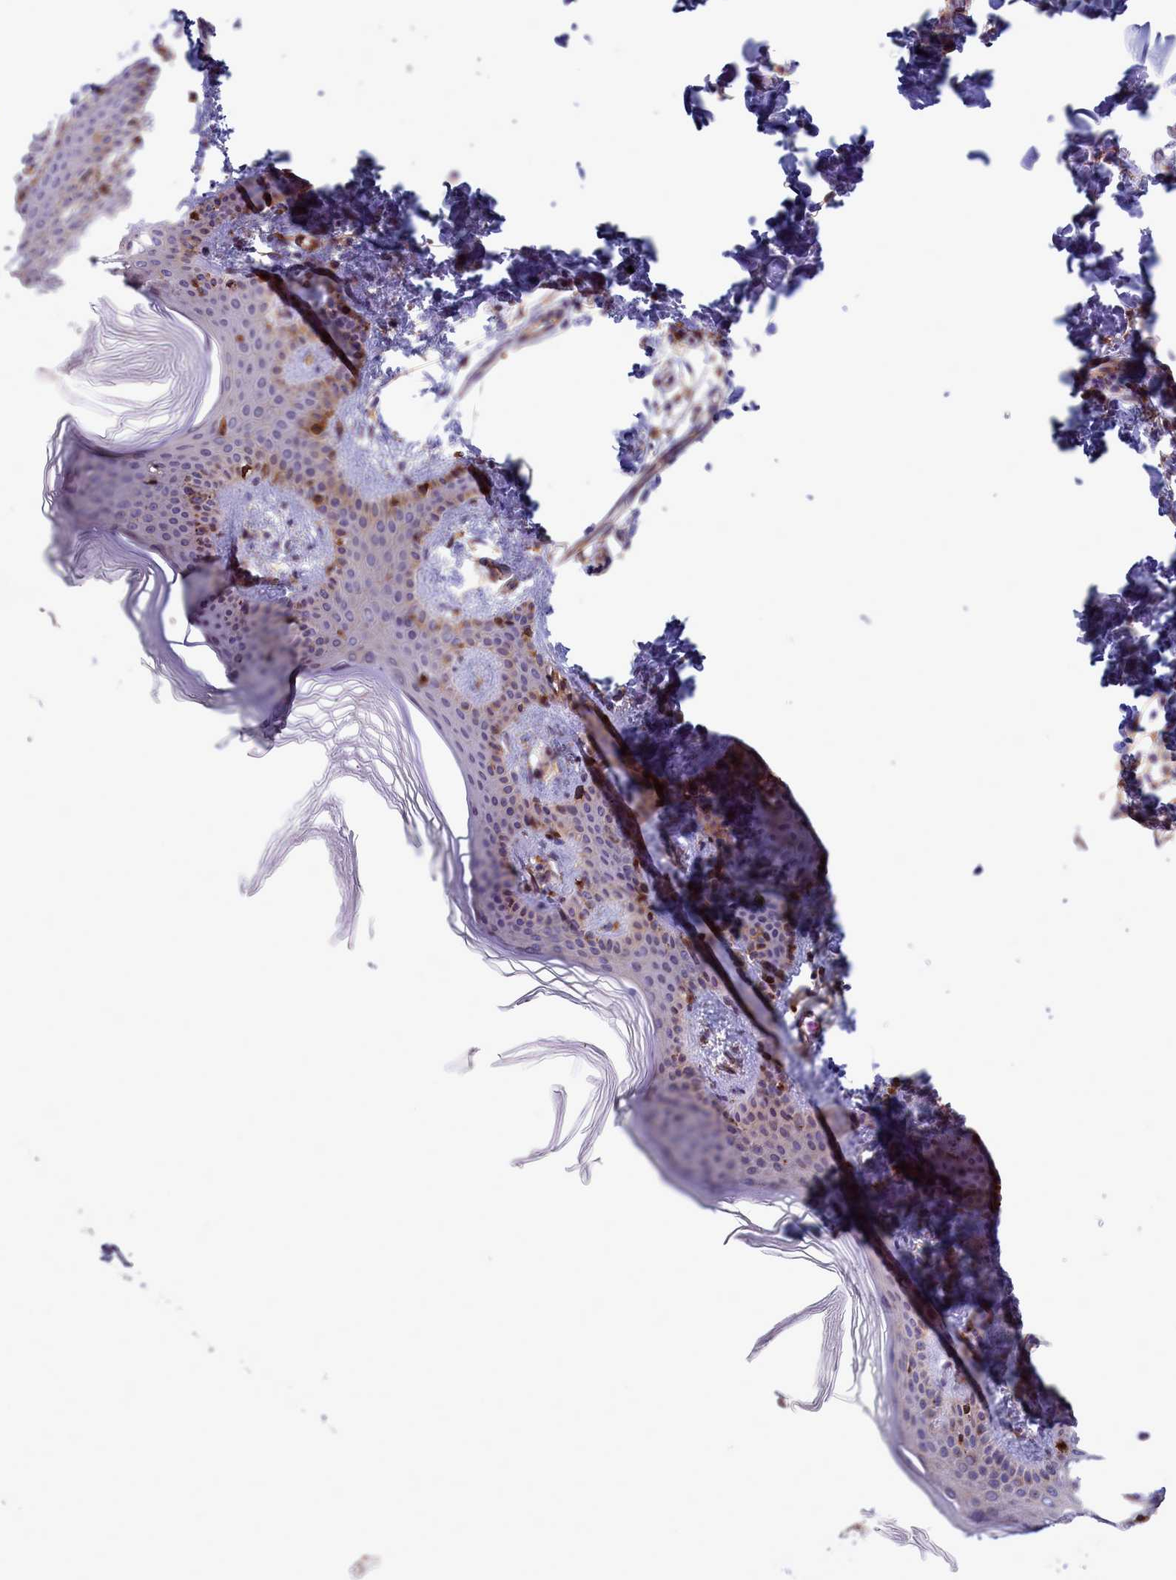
{"staining": {"intensity": "negative", "quantity": "none", "location": "none"}, "tissue": "skin", "cell_type": "Fibroblasts", "image_type": "normal", "snomed": [{"axis": "morphology", "description": "Normal tissue, NOS"}, {"axis": "topography", "description": "Skin"}], "caption": "This is an immunohistochemistry photomicrograph of benign human skin. There is no staining in fibroblasts.", "gene": "RAPGEF4", "patient": {"sex": "male", "age": 36}}